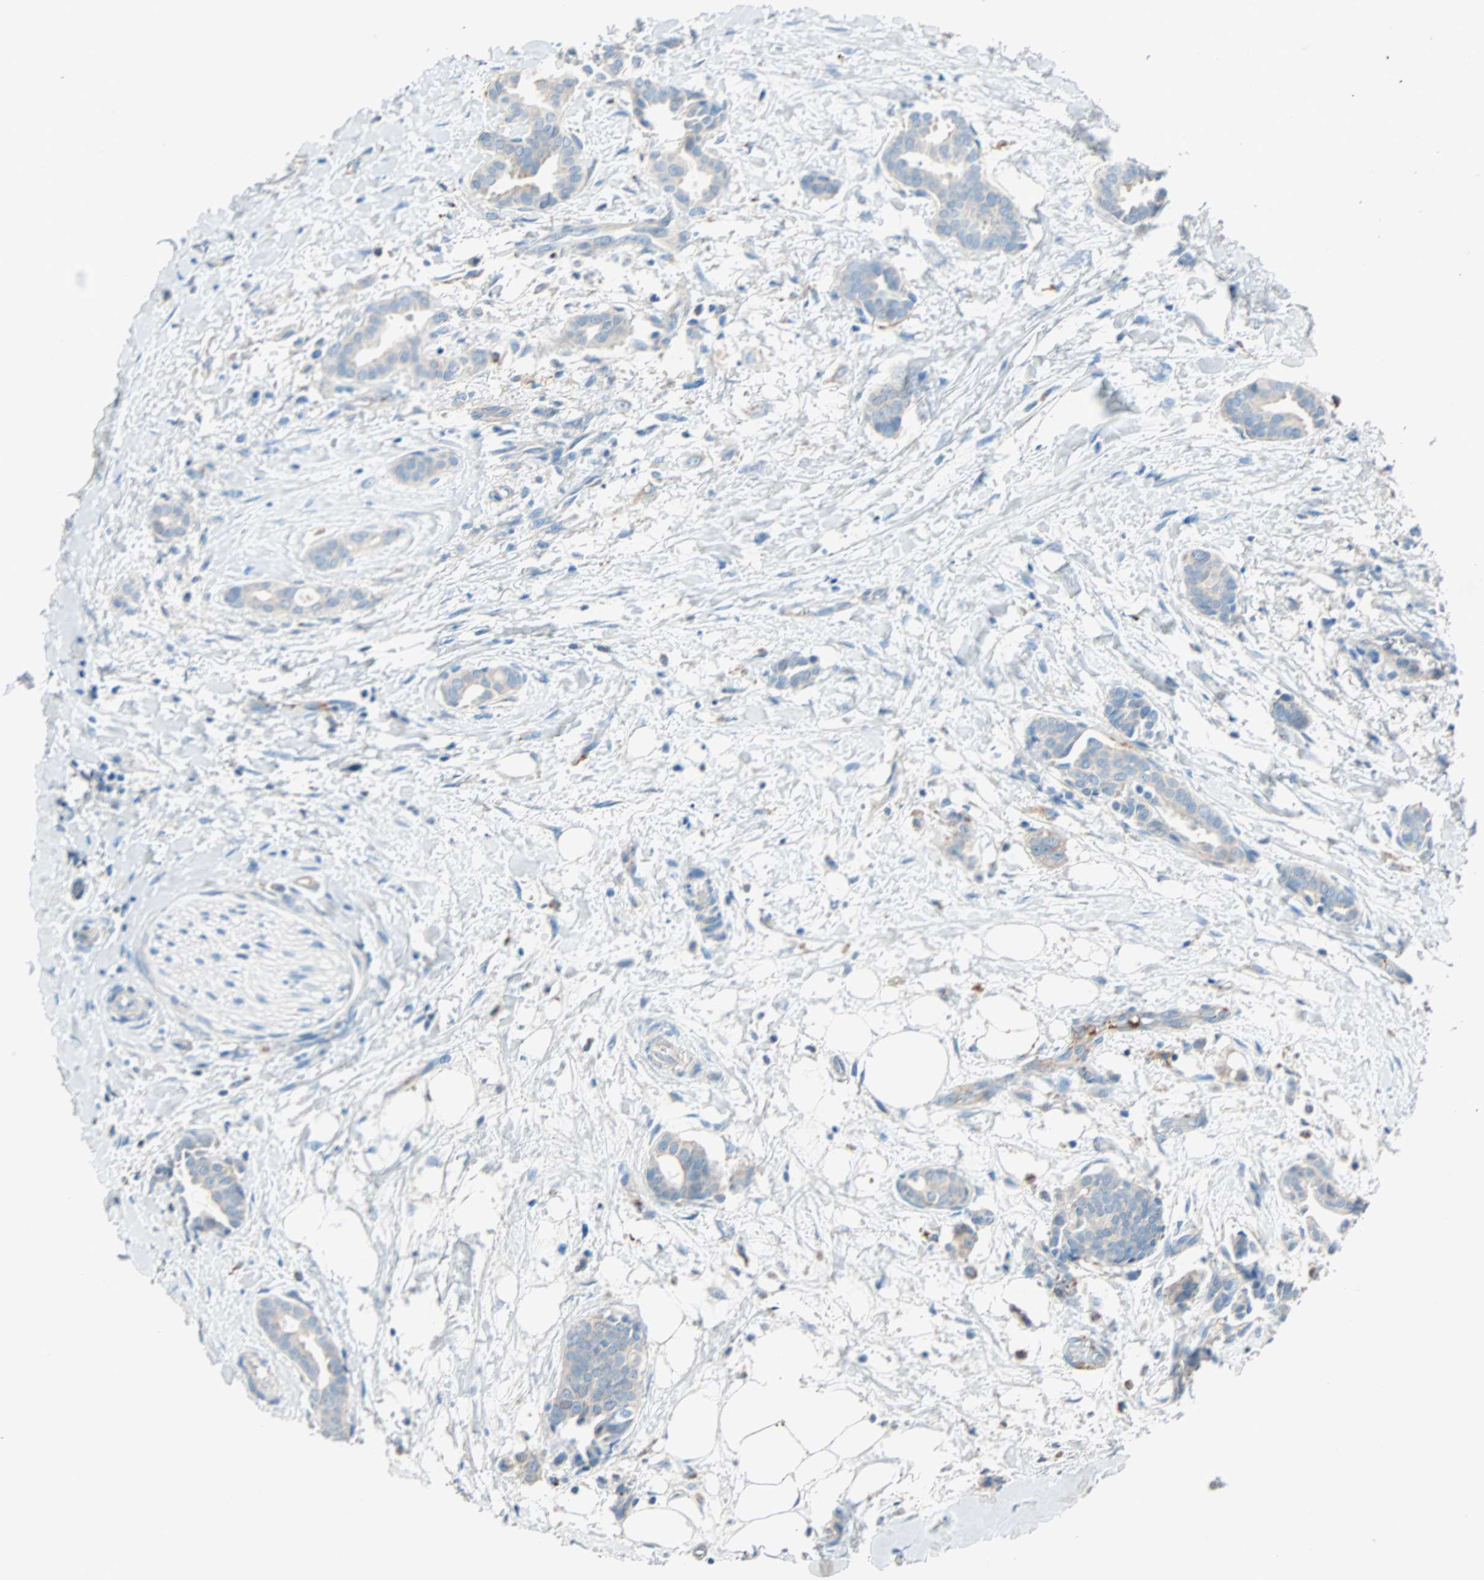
{"staining": {"intensity": "weak", "quantity": ">75%", "location": "cytoplasmic/membranous"}, "tissue": "head and neck cancer", "cell_type": "Tumor cells", "image_type": "cancer", "snomed": [{"axis": "morphology", "description": "Adenocarcinoma, NOS"}, {"axis": "topography", "description": "Salivary gland"}, {"axis": "topography", "description": "Head-Neck"}], "caption": "Protein expression analysis of adenocarcinoma (head and neck) displays weak cytoplasmic/membranous positivity in approximately >75% of tumor cells.", "gene": "LY6G6F", "patient": {"sex": "female", "age": 59}}